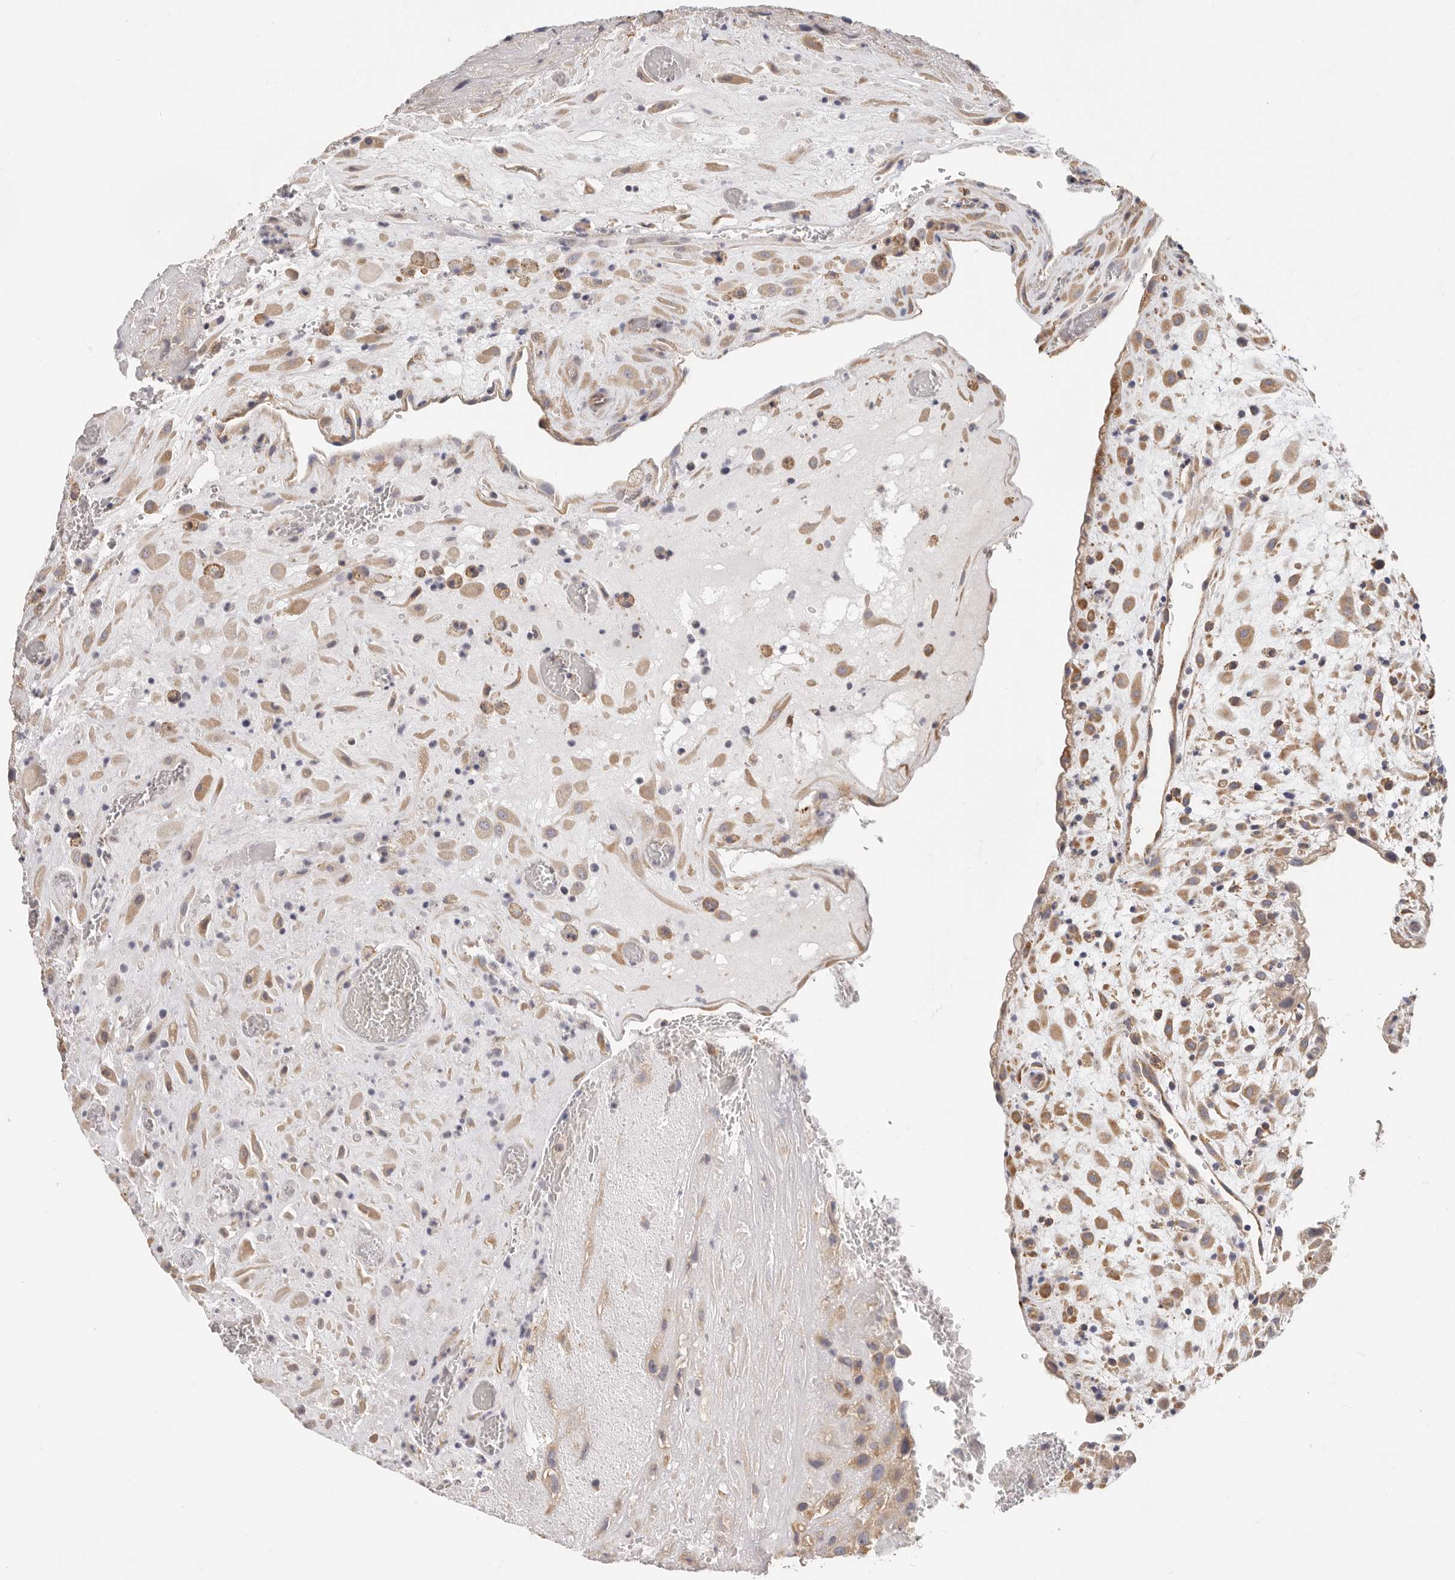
{"staining": {"intensity": "moderate", "quantity": ">75%", "location": "cytoplasmic/membranous"}, "tissue": "placenta", "cell_type": "Decidual cells", "image_type": "normal", "snomed": [{"axis": "morphology", "description": "Normal tissue, NOS"}, {"axis": "topography", "description": "Placenta"}], "caption": "A medium amount of moderate cytoplasmic/membranous positivity is appreciated in approximately >75% of decidual cells in benign placenta.", "gene": "AFDN", "patient": {"sex": "female", "age": 35}}